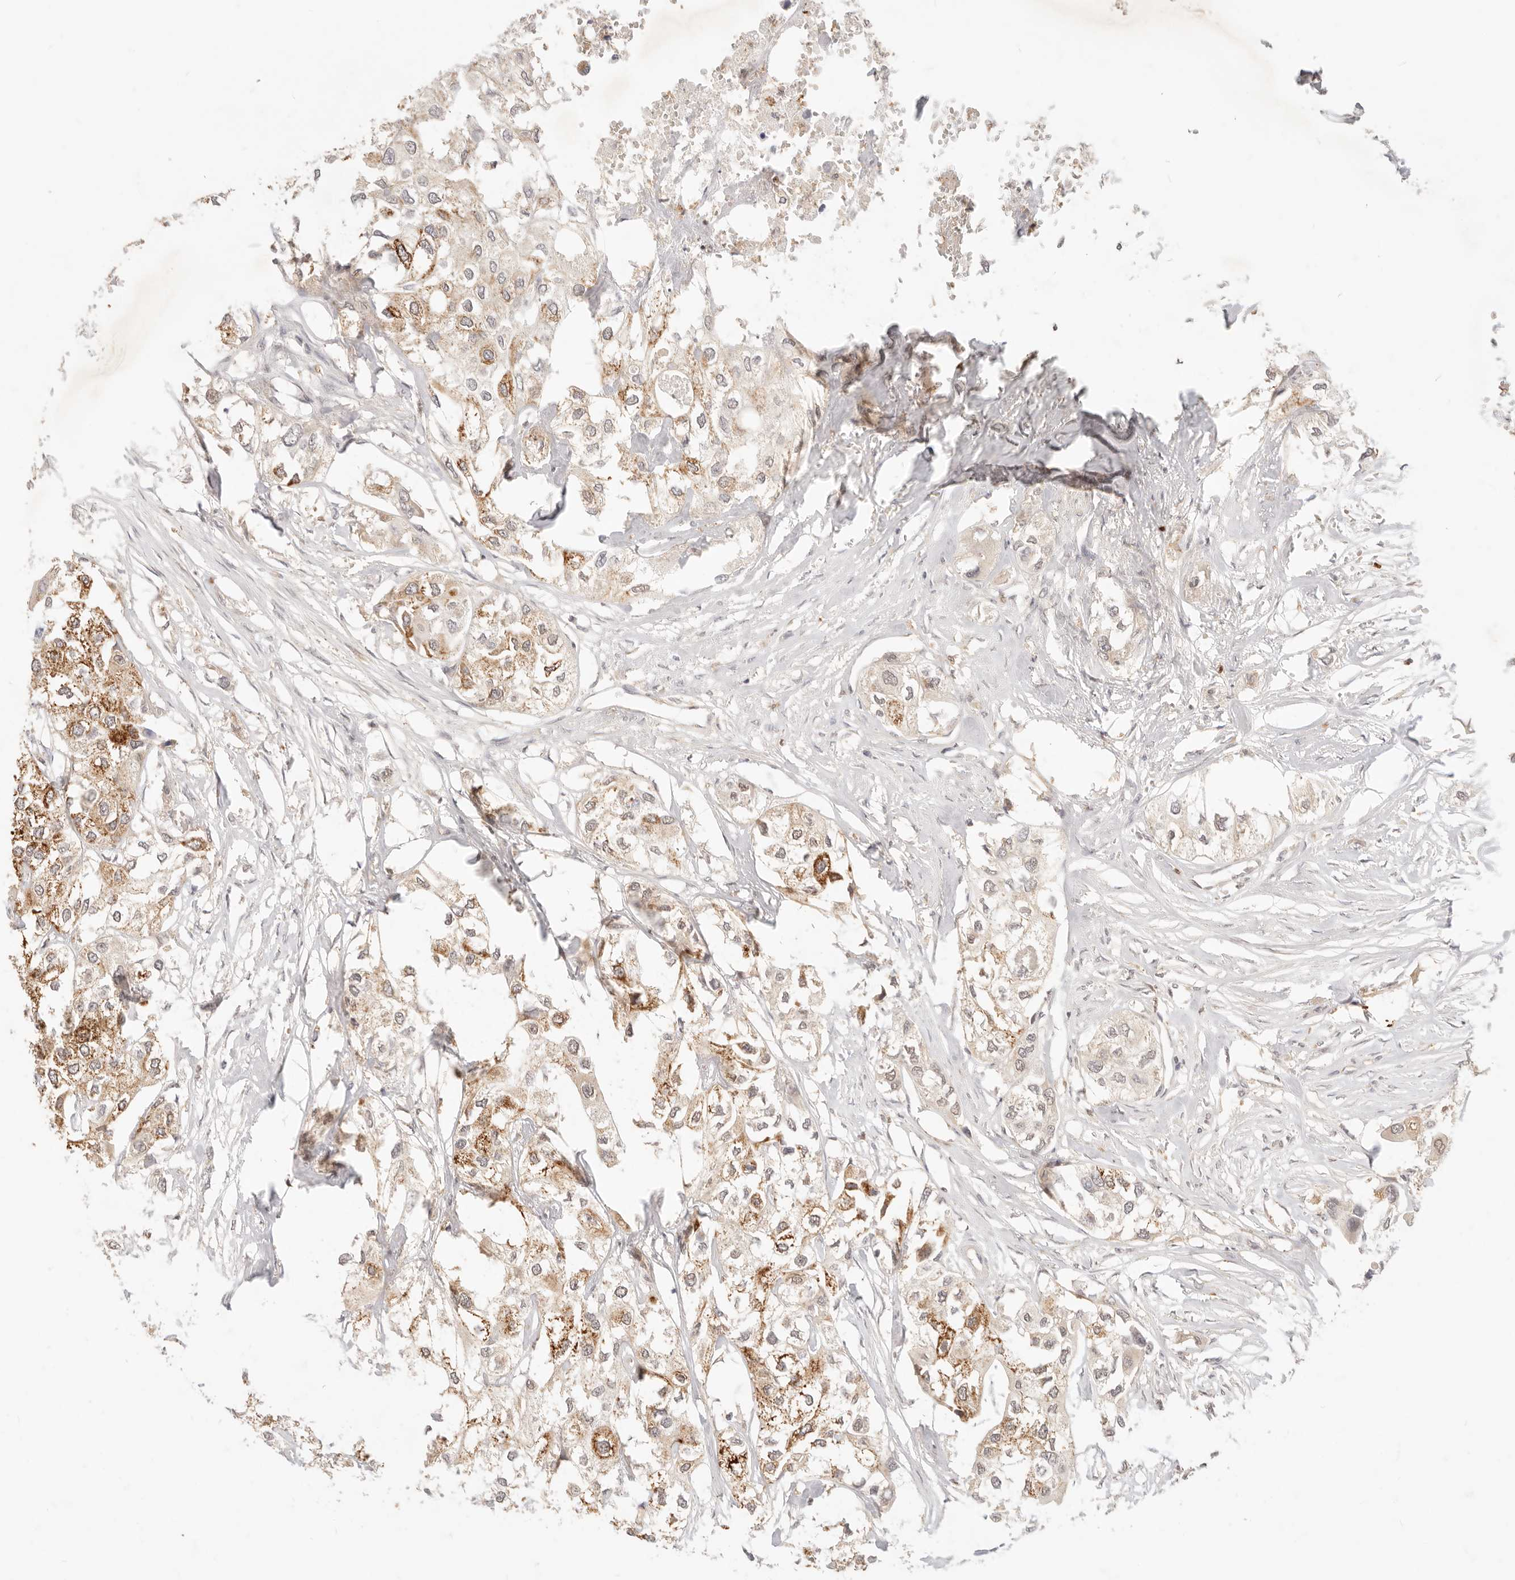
{"staining": {"intensity": "moderate", "quantity": ">75%", "location": "cytoplasmic/membranous"}, "tissue": "urothelial cancer", "cell_type": "Tumor cells", "image_type": "cancer", "snomed": [{"axis": "morphology", "description": "Urothelial carcinoma, High grade"}, {"axis": "topography", "description": "Urinary bladder"}], "caption": "IHC histopathology image of neoplastic tissue: high-grade urothelial carcinoma stained using immunohistochemistry (IHC) reveals medium levels of moderate protein expression localized specifically in the cytoplasmic/membranous of tumor cells, appearing as a cytoplasmic/membranous brown color.", "gene": "TMTC2", "patient": {"sex": "male", "age": 64}}